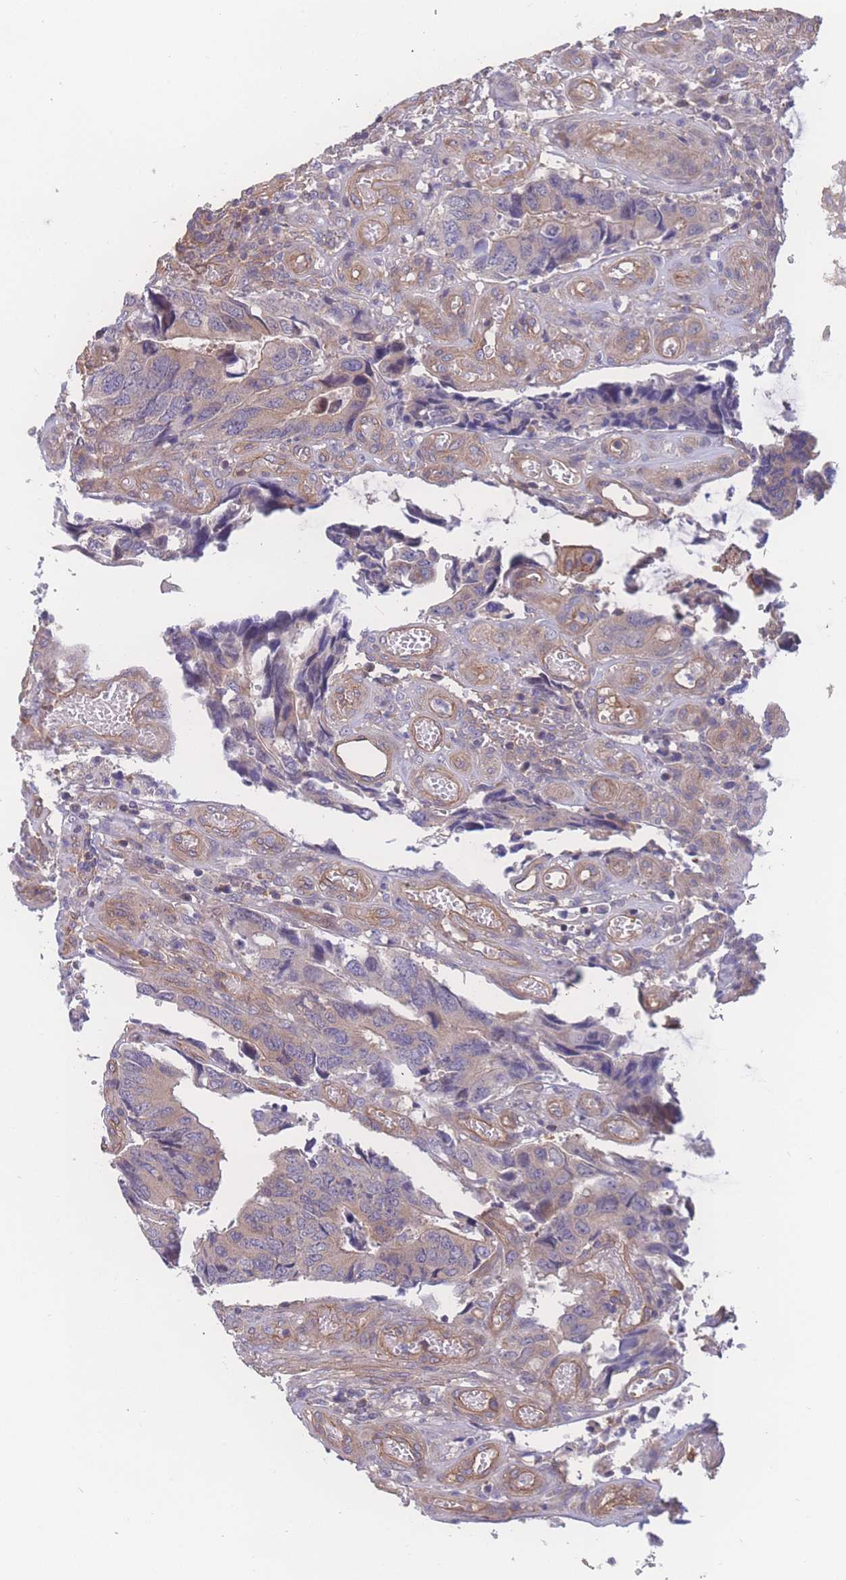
{"staining": {"intensity": "weak", "quantity": "25%-75%", "location": "cytoplasmic/membranous"}, "tissue": "colorectal cancer", "cell_type": "Tumor cells", "image_type": "cancer", "snomed": [{"axis": "morphology", "description": "Adenocarcinoma, NOS"}, {"axis": "topography", "description": "Colon"}], "caption": "A photomicrograph of human colorectal cancer stained for a protein shows weak cytoplasmic/membranous brown staining in tumor cells. The staining was performed using DAB, with brown indicating positive protein expression. Nuclei are stained blue with hematoxylin.", "gene": "CFAP97", "patient": {"sex": "male", "age": 87}}